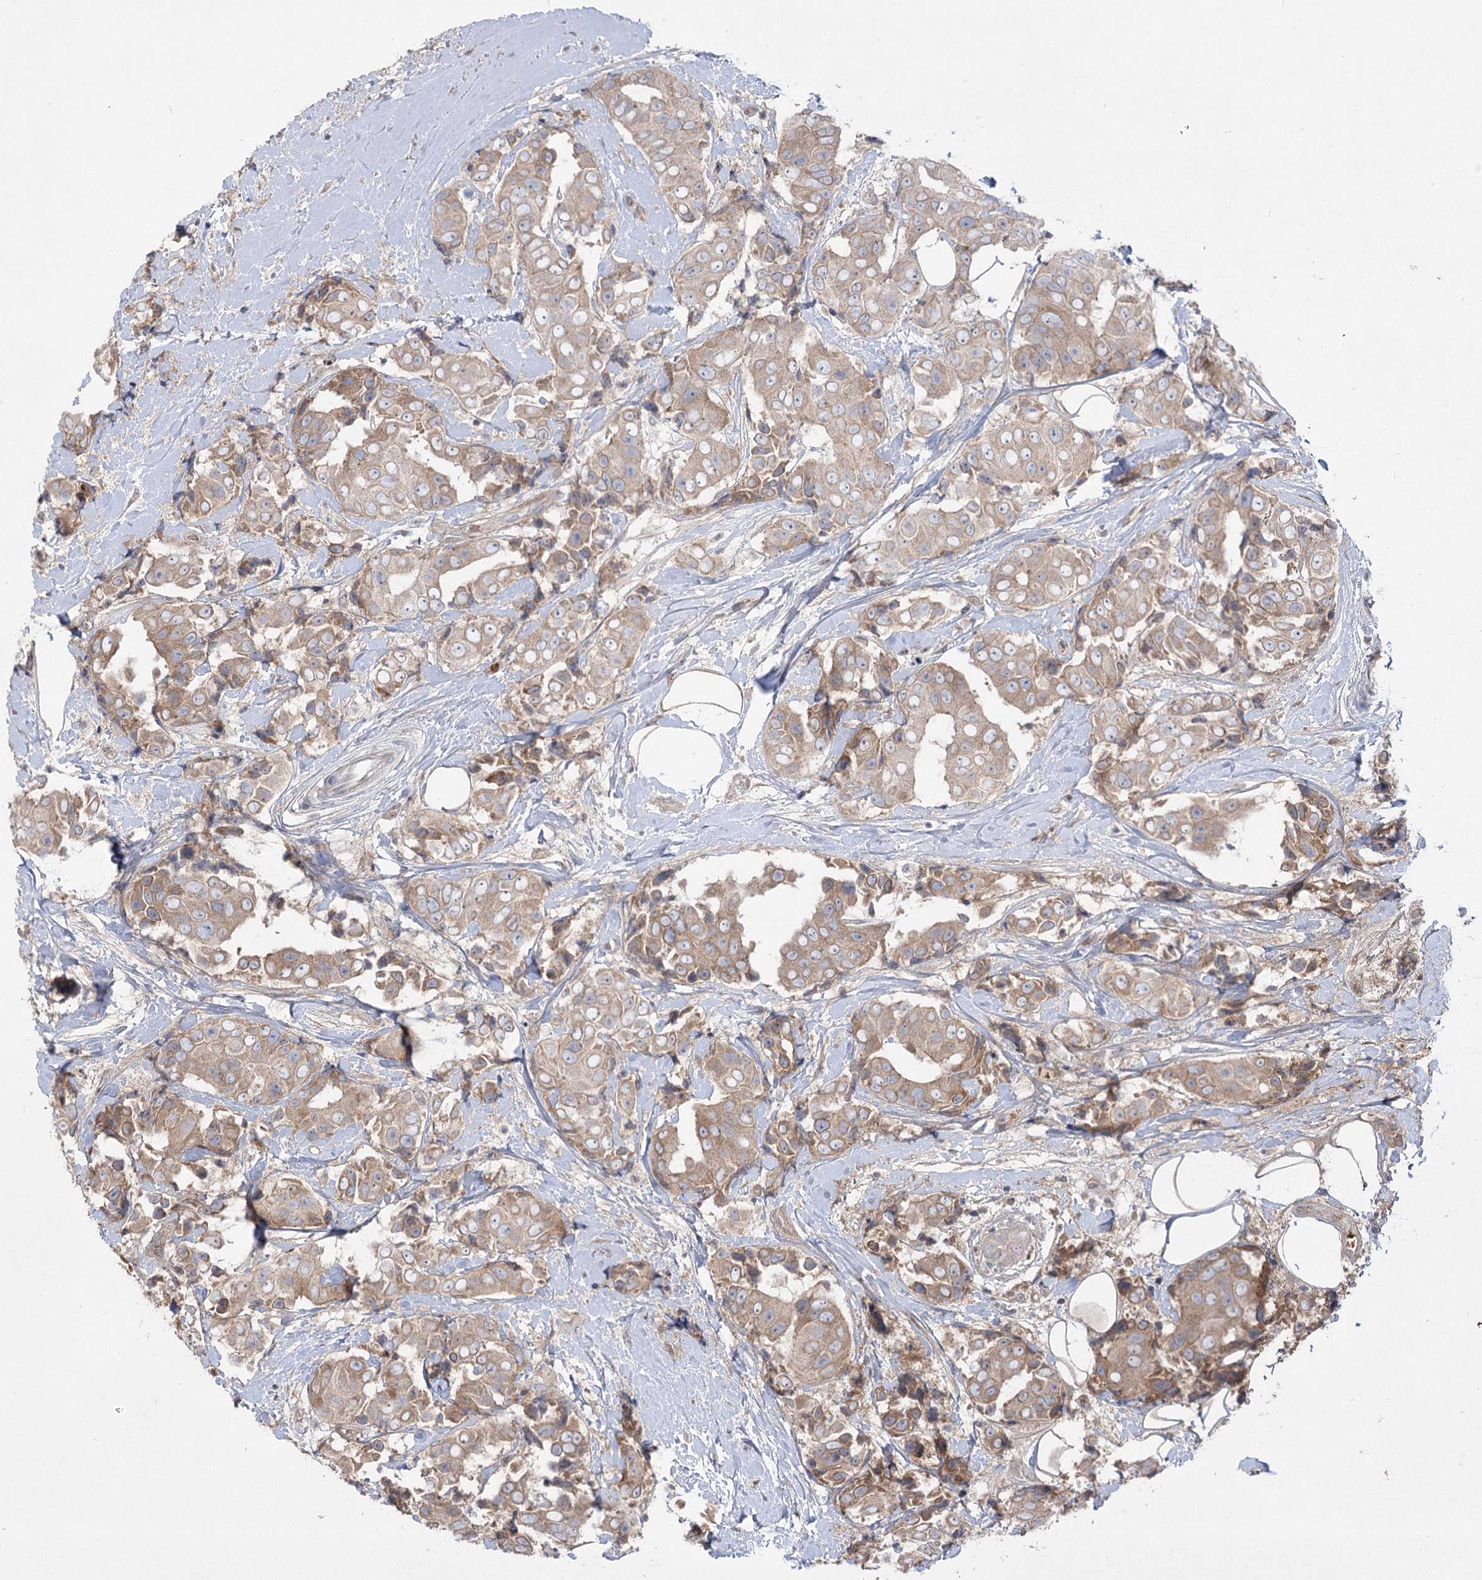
{"staining": {"intensity": "weak", "quantity": ">75%", "location": "cytoplasmic/membranous"}, "tissue": "breast cancer", "cell_type": "Tumor cells", "image_type": "cancer", "snomed": [{"axis": "morphology", "description": "Normal tissue, NOS"}, {"axis": "morphology", "description": "Duct carcinoma"}, {"axis": "topography", "description": "Breast"}], "caption": "Intraductal carcinoma (breast) stained with a protein marker displays weak staining in tumor cells.", "gene": "PLEKHA5", "patient": {"sex": "female", "age": 39}}